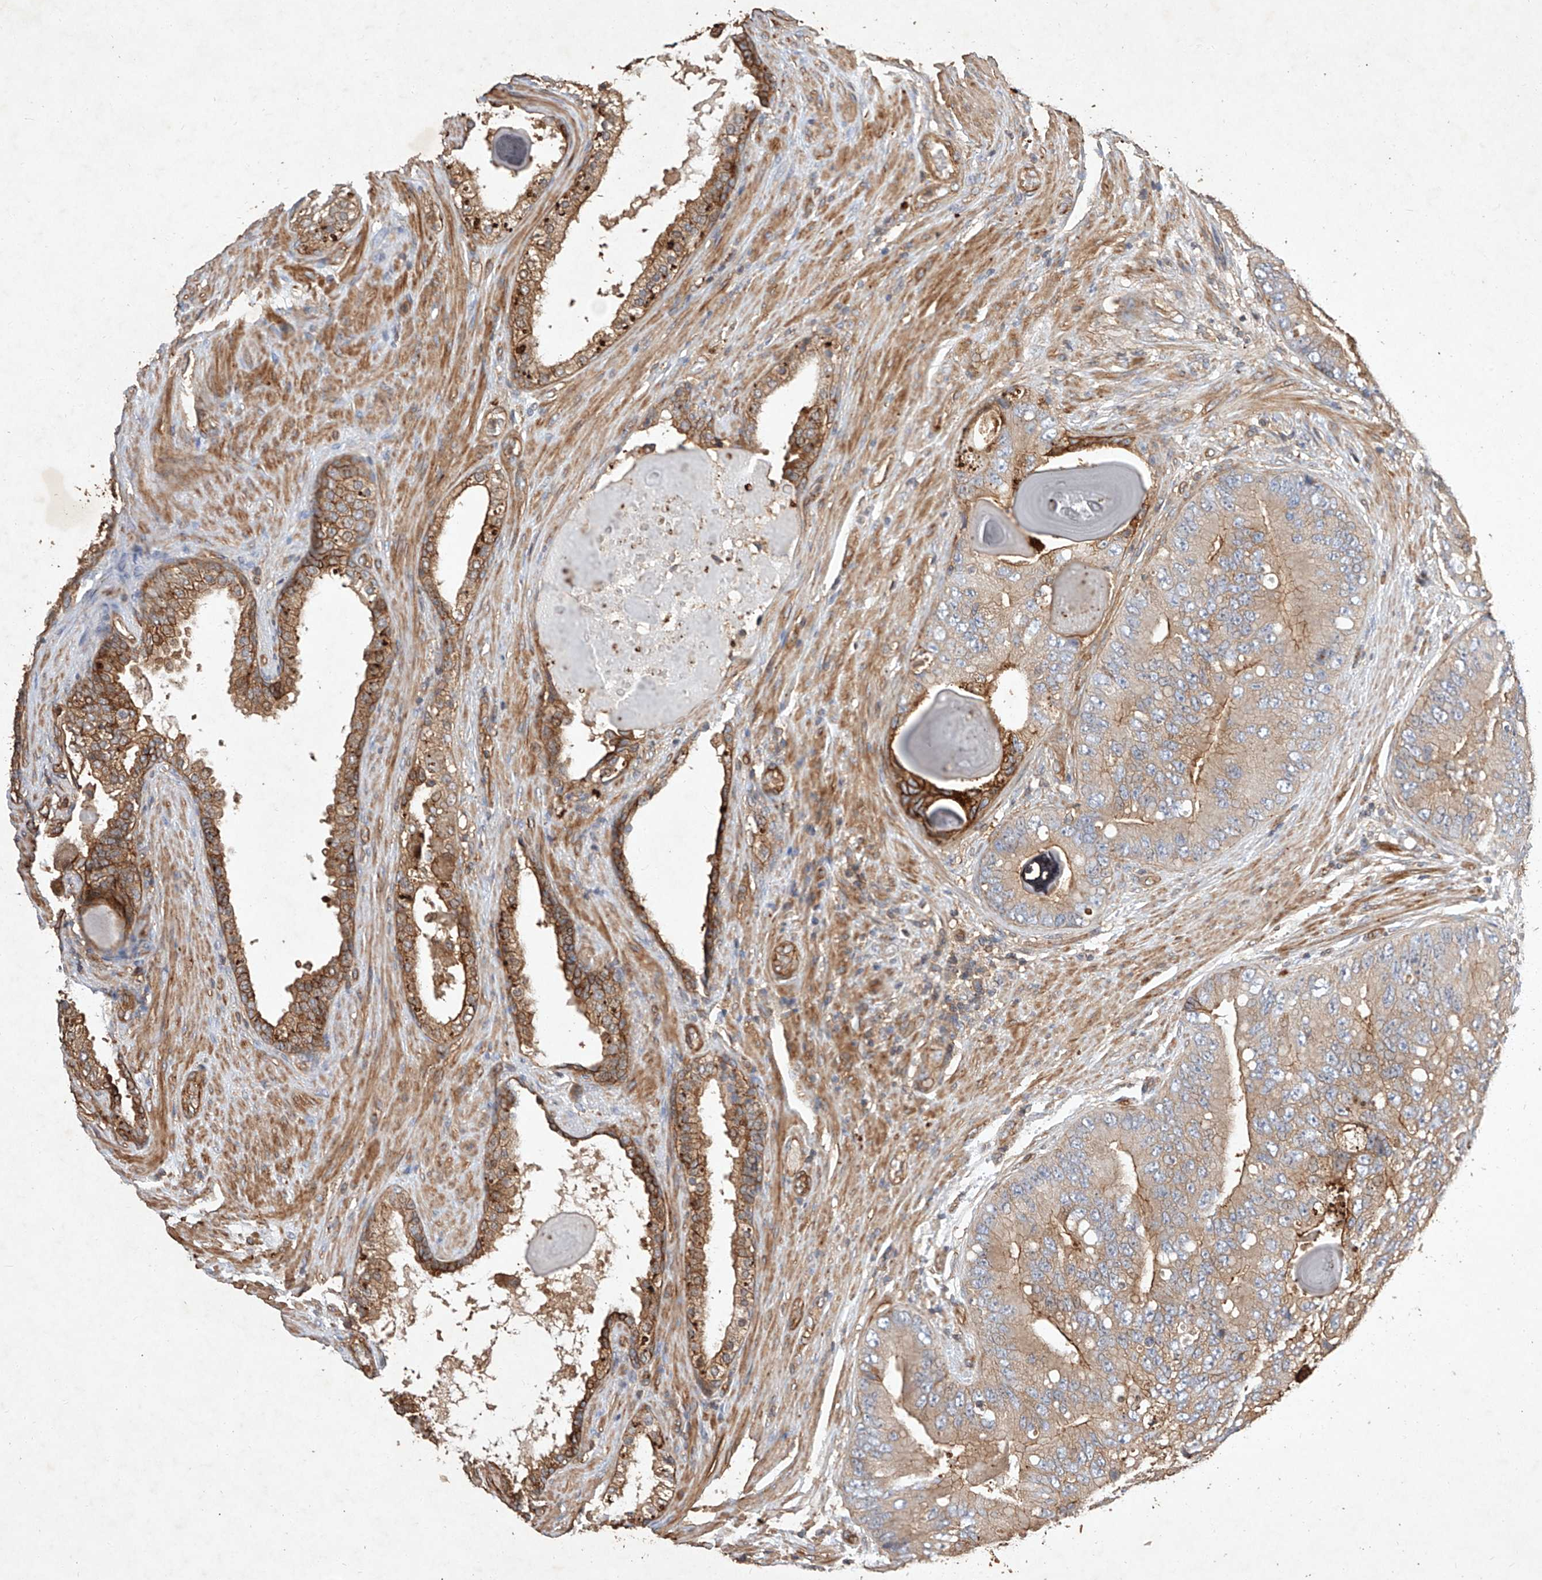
{"staining": {"intensity": "moderate", "quantity": "25%-75%", "location": "cytoplasmic/membranous"}, "tissue": "prostate cancer", "cell_type": "Tumor cells", "image_type": "cancer", "snomed": [{"axis": "morphology", "description": "Adenocarcinoma, High grade"}, {"axis": "topography", "description": "Prostate"}], "caption": "Immunohistochemistry (IHC) staining of prostate cancer, which reveals medium levels of moderate cytoplasmic/membranous expression in about 25%-75% of tumor cells indicating moderate cytoplasmic/membranous protein expression. The staining was performed using DAB (3,3'-diaminobenzidine) (brown) for protein detection and nuclei were counterstained in hematoxylin (blue).", "gene": "GHDC", "patient": {"sex": "male", "age": 70}}